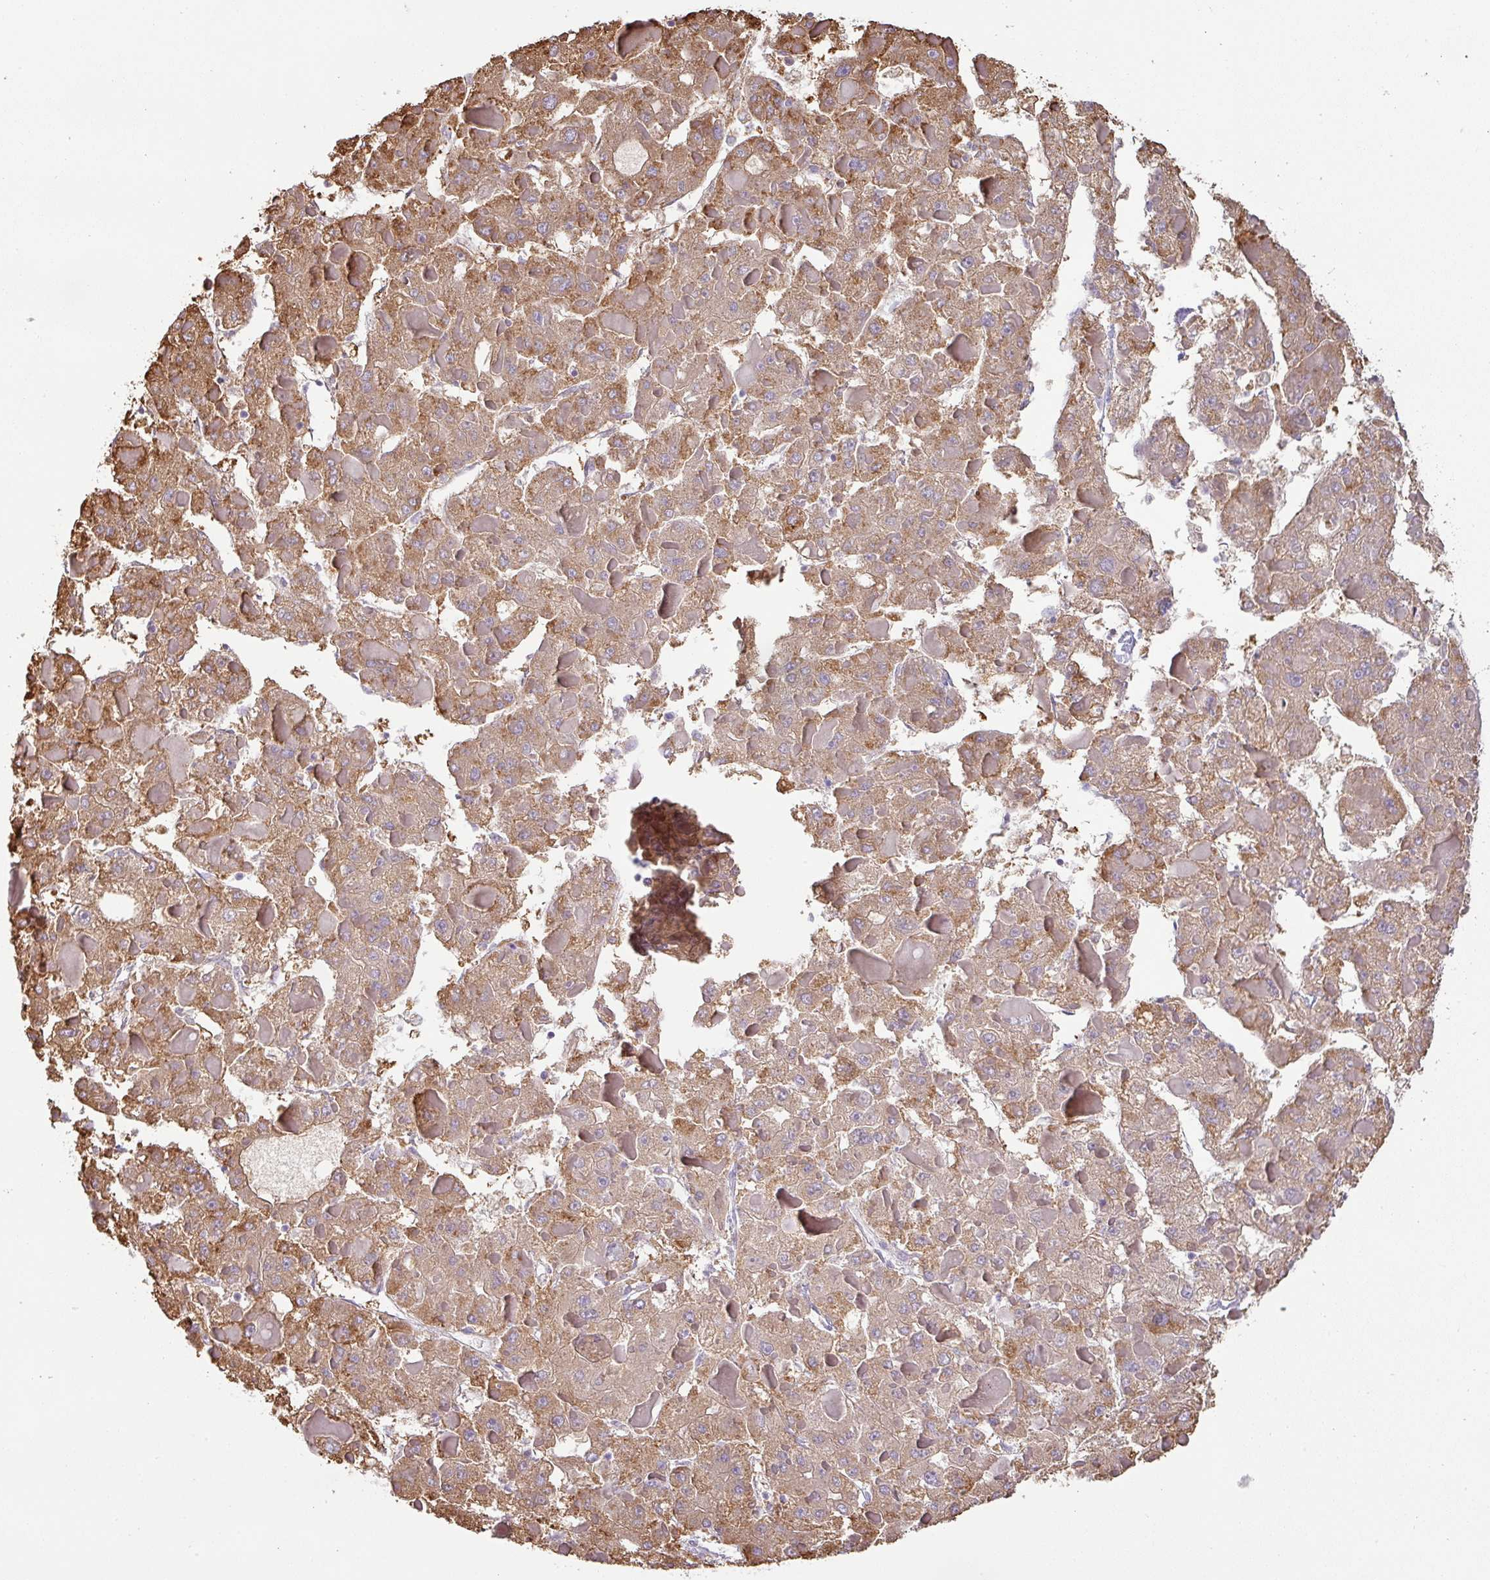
{"staining": {"intensity": "moderate", "quantity": "25%-75%", "location": "cytoplasmic/membranous"}, "tissue": "liver cancer", "cell_type": "Tumor cells", "image_type": "cancer", "snomed": [{"axis": "morphology", "description": "Carcinoma, Hepatocellular, NOS"}, {"axis": "topography", "description": "Liver"}], "caption": "Immunohistochemistry staining of liver hepatocellular carcinoma, which exhibits medium levels of moderate cytoplasmic/membranous positivity in about 25%-75% of tumor cells indicating moderate cytoplasmic/membranous protein expression. The staining was performed using DAB (3,3'-diaminobenzidine) (brown) for protein detection and nuclei were counterstained in hematoxylin (blue).", "gene": "FGF17", "patient": {"sex": "female", "age": 73}}